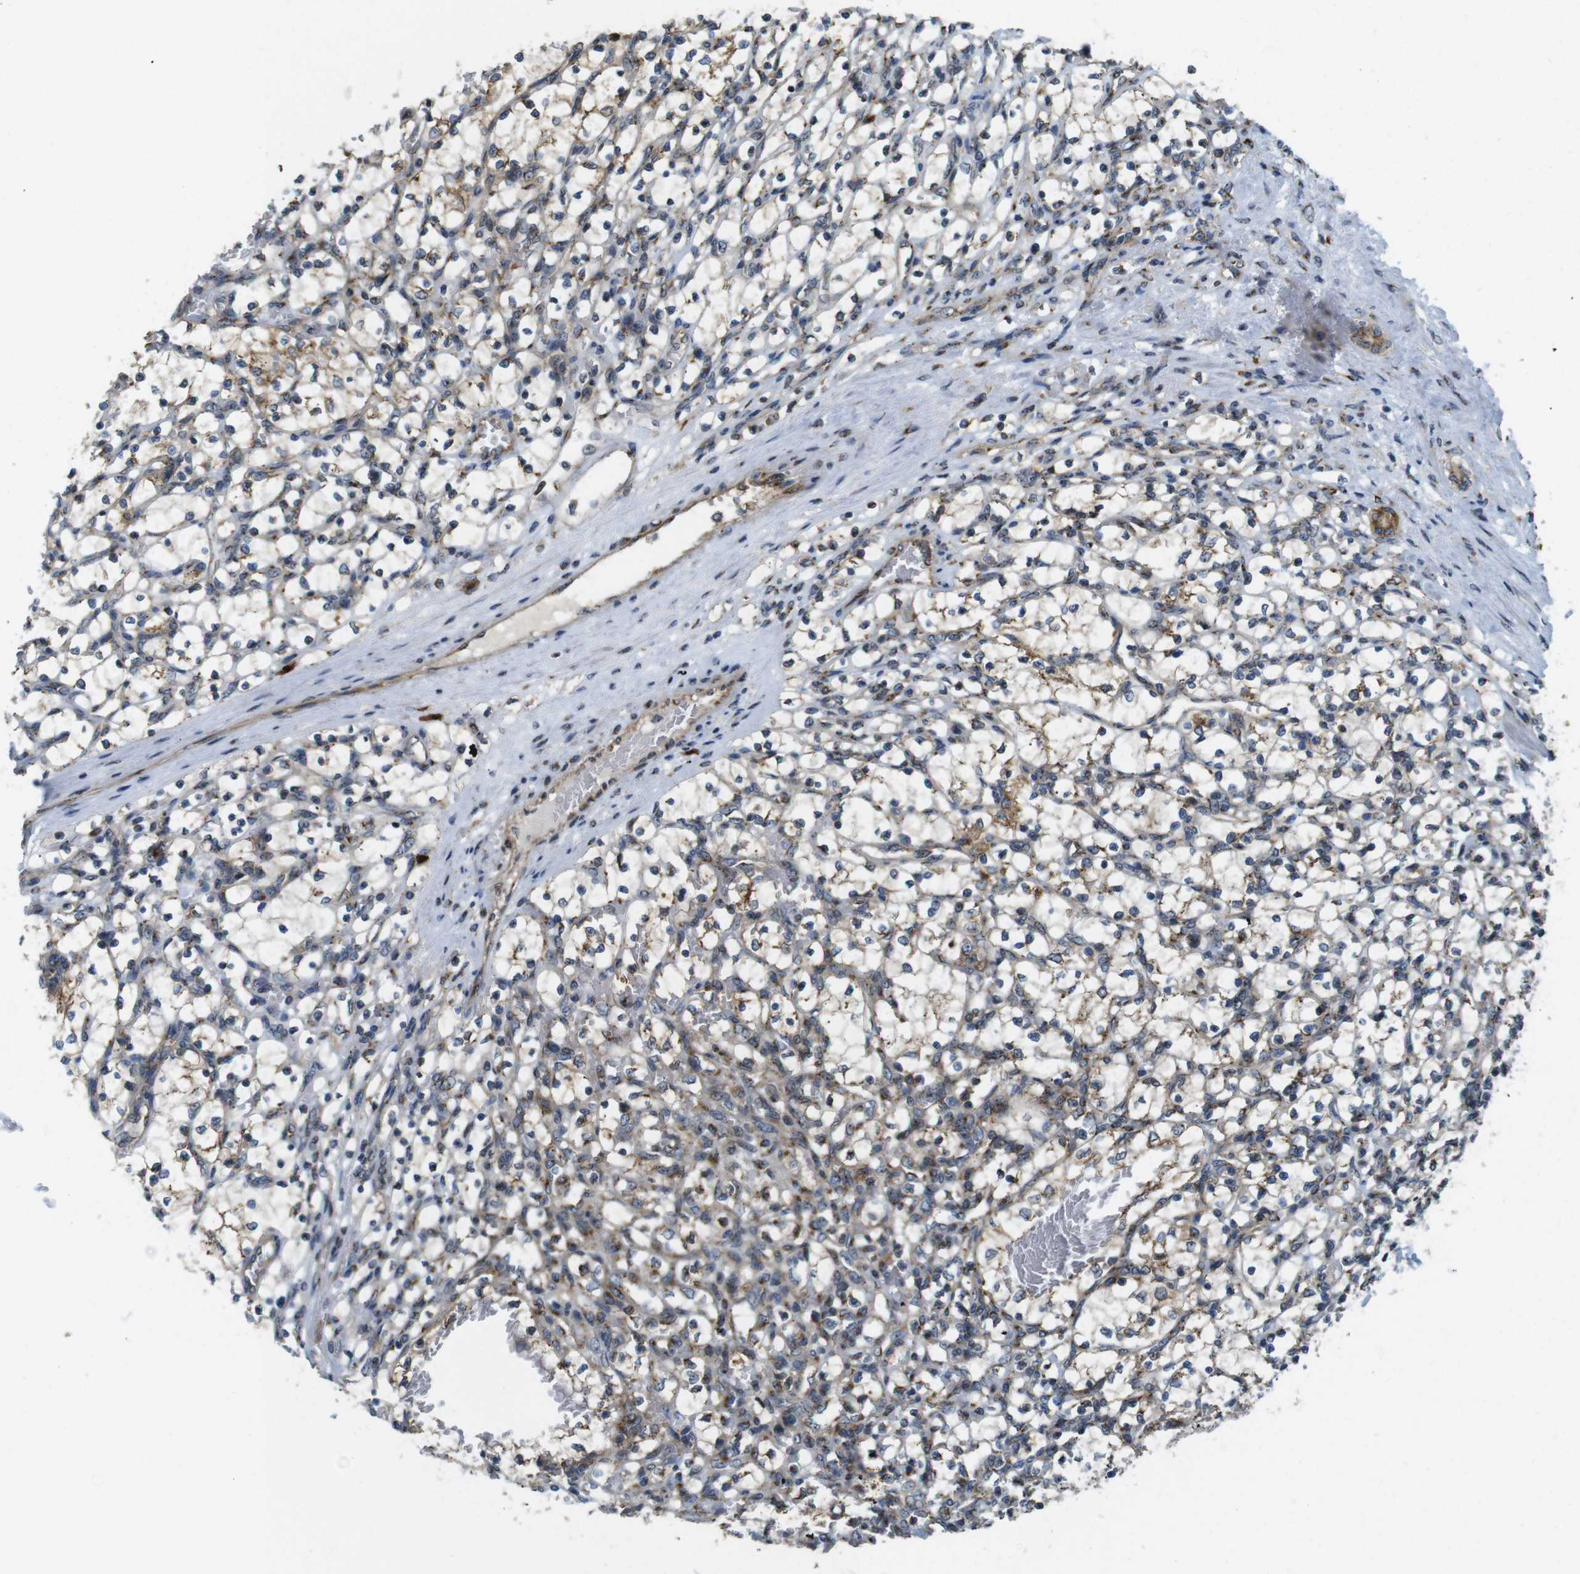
{"staining": {"intensity": "moderate", "quantity": "25%-75%", "location": "cytoplasmic/membranous"}, "tissue": "renal cancer", "cell_type": "Tumor cells", "image_type": "cancer", "snomed": [{"axis": "morphology", "description": "Adenocarcinoma, NOS"}, {"axis": "topography", "description": "Kidney"}], "caption": "Immunohistochemistry image of human renal cancer (adenocarcinoma) stained for a protein (brown), which exhibits medium levels of moderate cytoplasmic/membranous positivity in approximately 25%-75% of tumor cells.", "gene": "TMEM143", "patient": {"sex": "female", "age": 69}}